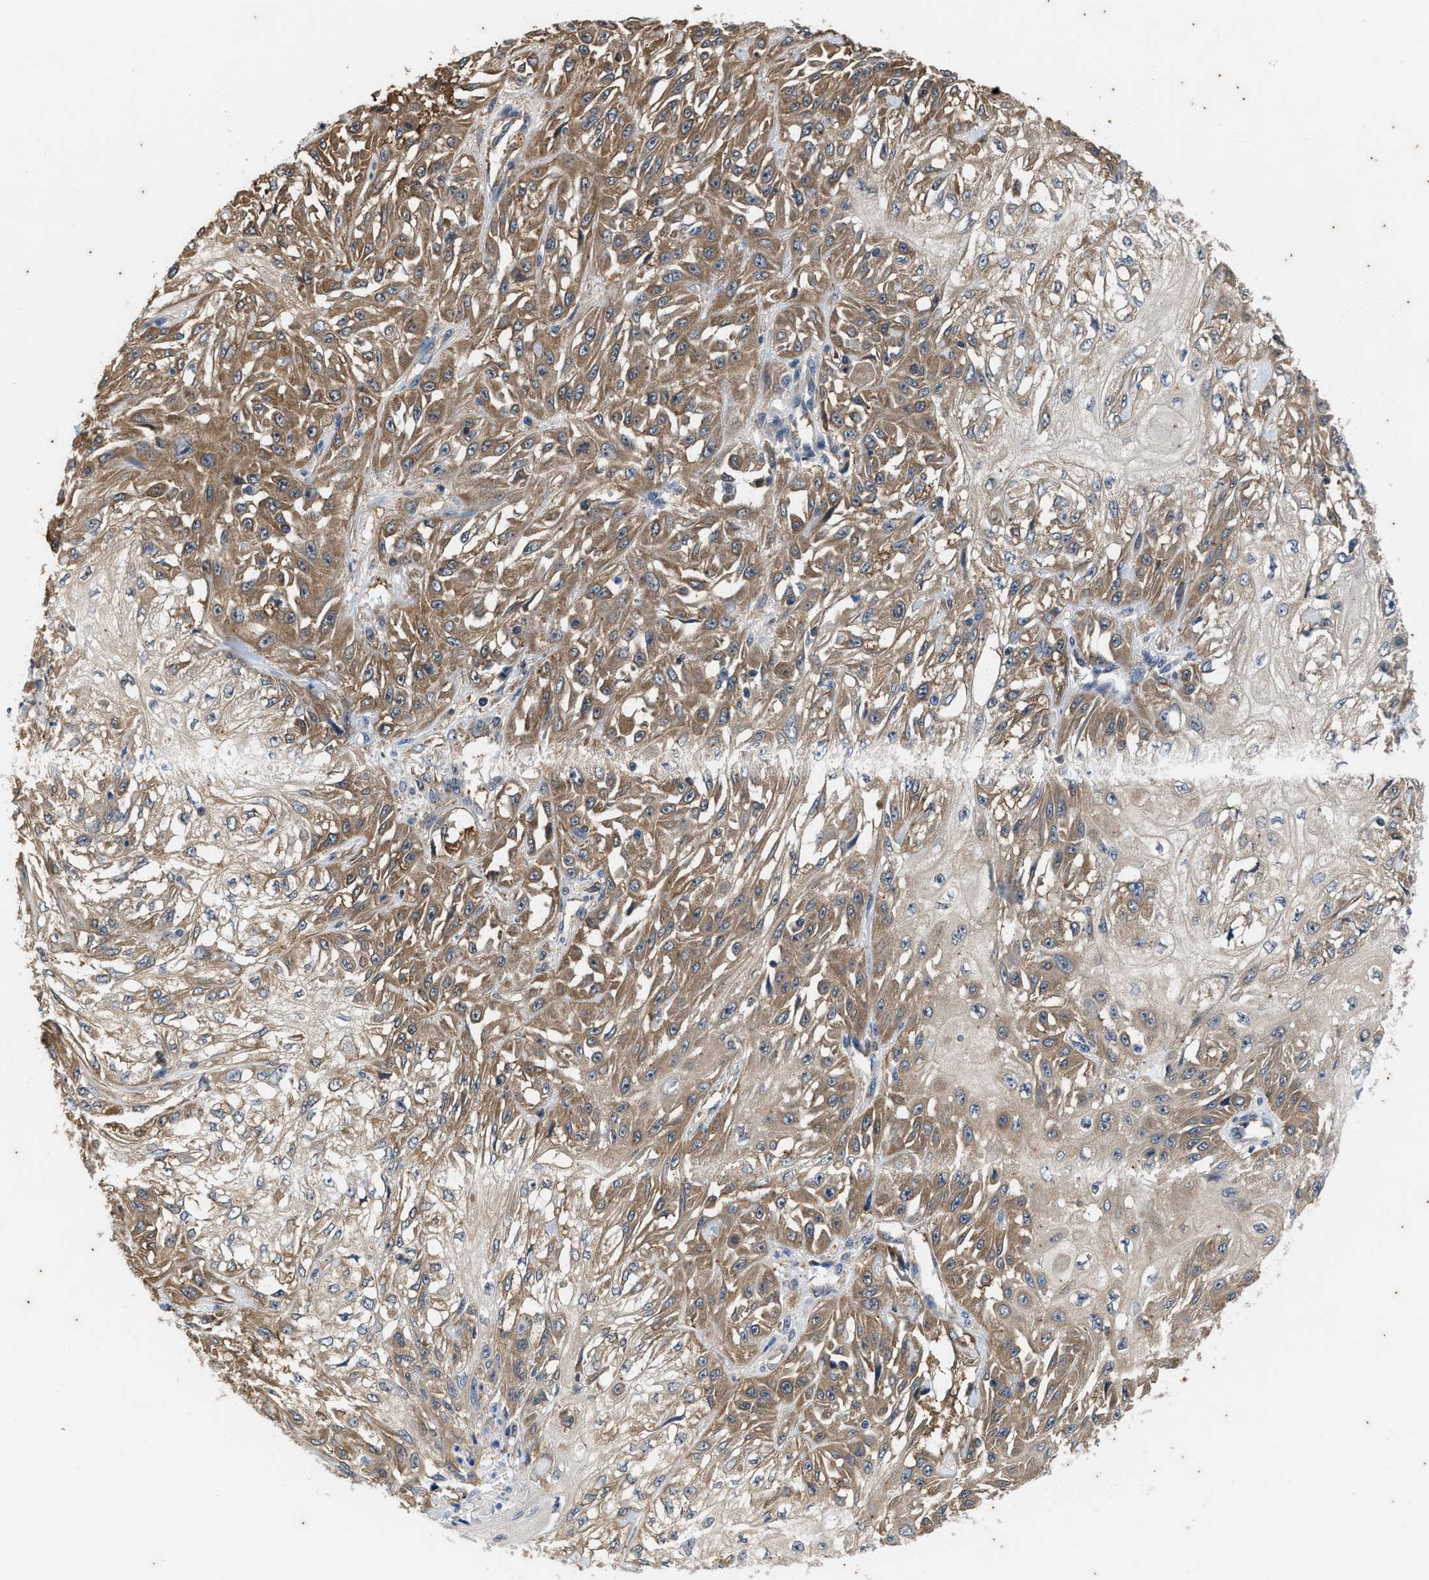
{"staining": {"intensity": "moderate", "quantity": ">75%", "location": "cytoplasmic/membranous"}, "tissue": "skin cancer", "cell_type": "Tumor cells", "image_type": "cancer", "snomed": [{"axis": "morphology", "description": "Squamous cell carcinoma, NOS"}, {"axis": "morphology", "description": "Squamous cell carcinoma, metastatic, NOS"}, {"axis": "topography", "description": "Skin"}, {"axis": "topography", "description": "Lymph node"}], "caption": "This is an image of IHC staining of skin cancer (squamous cell carcinoma), which shows moderate expression in the cytoplasmic/membranous of tumor cells.", "gene": "COX19", "patient": {"sex": "male", "age": 75}}